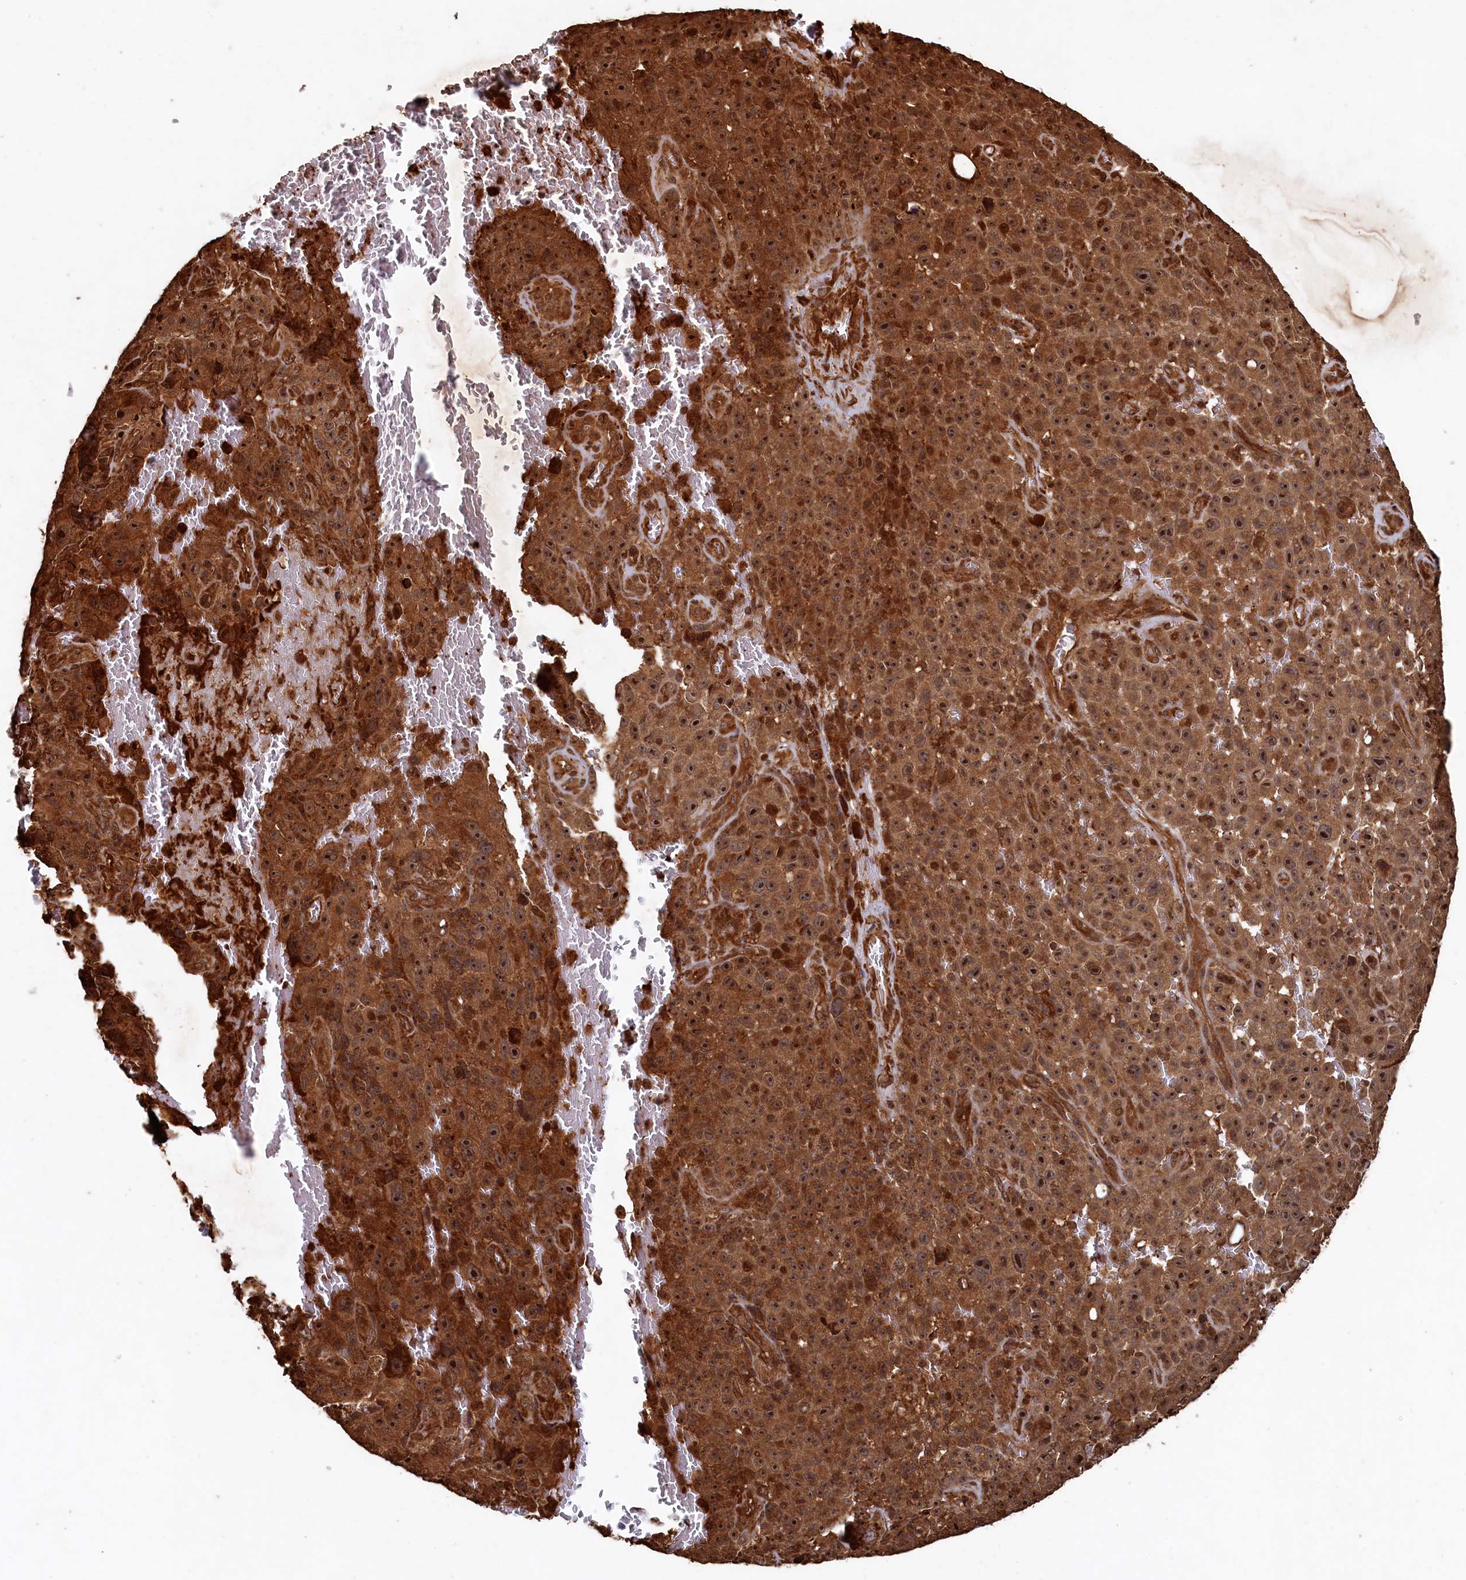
{"staining": {"intensity": "strong", "quantity": ">75%", "location": "cytoplasmic/membranous,nuclear"}, "tissue": "melanoma", "cell_type": "Tumor cells", "image_type": "cancer", "snomed": [{"axis": "morphology", "description": "Malignant melanoma, NOS"}, {"axis": "topography", "description": "Skin"}], "caption": "Malignant melanoma stained for a protein displays strong cytoplasmic/membranous and nuclear positivity in tumor cells.", "gene": "PIGN", "patient": {"sex": "female", "age": 82}}